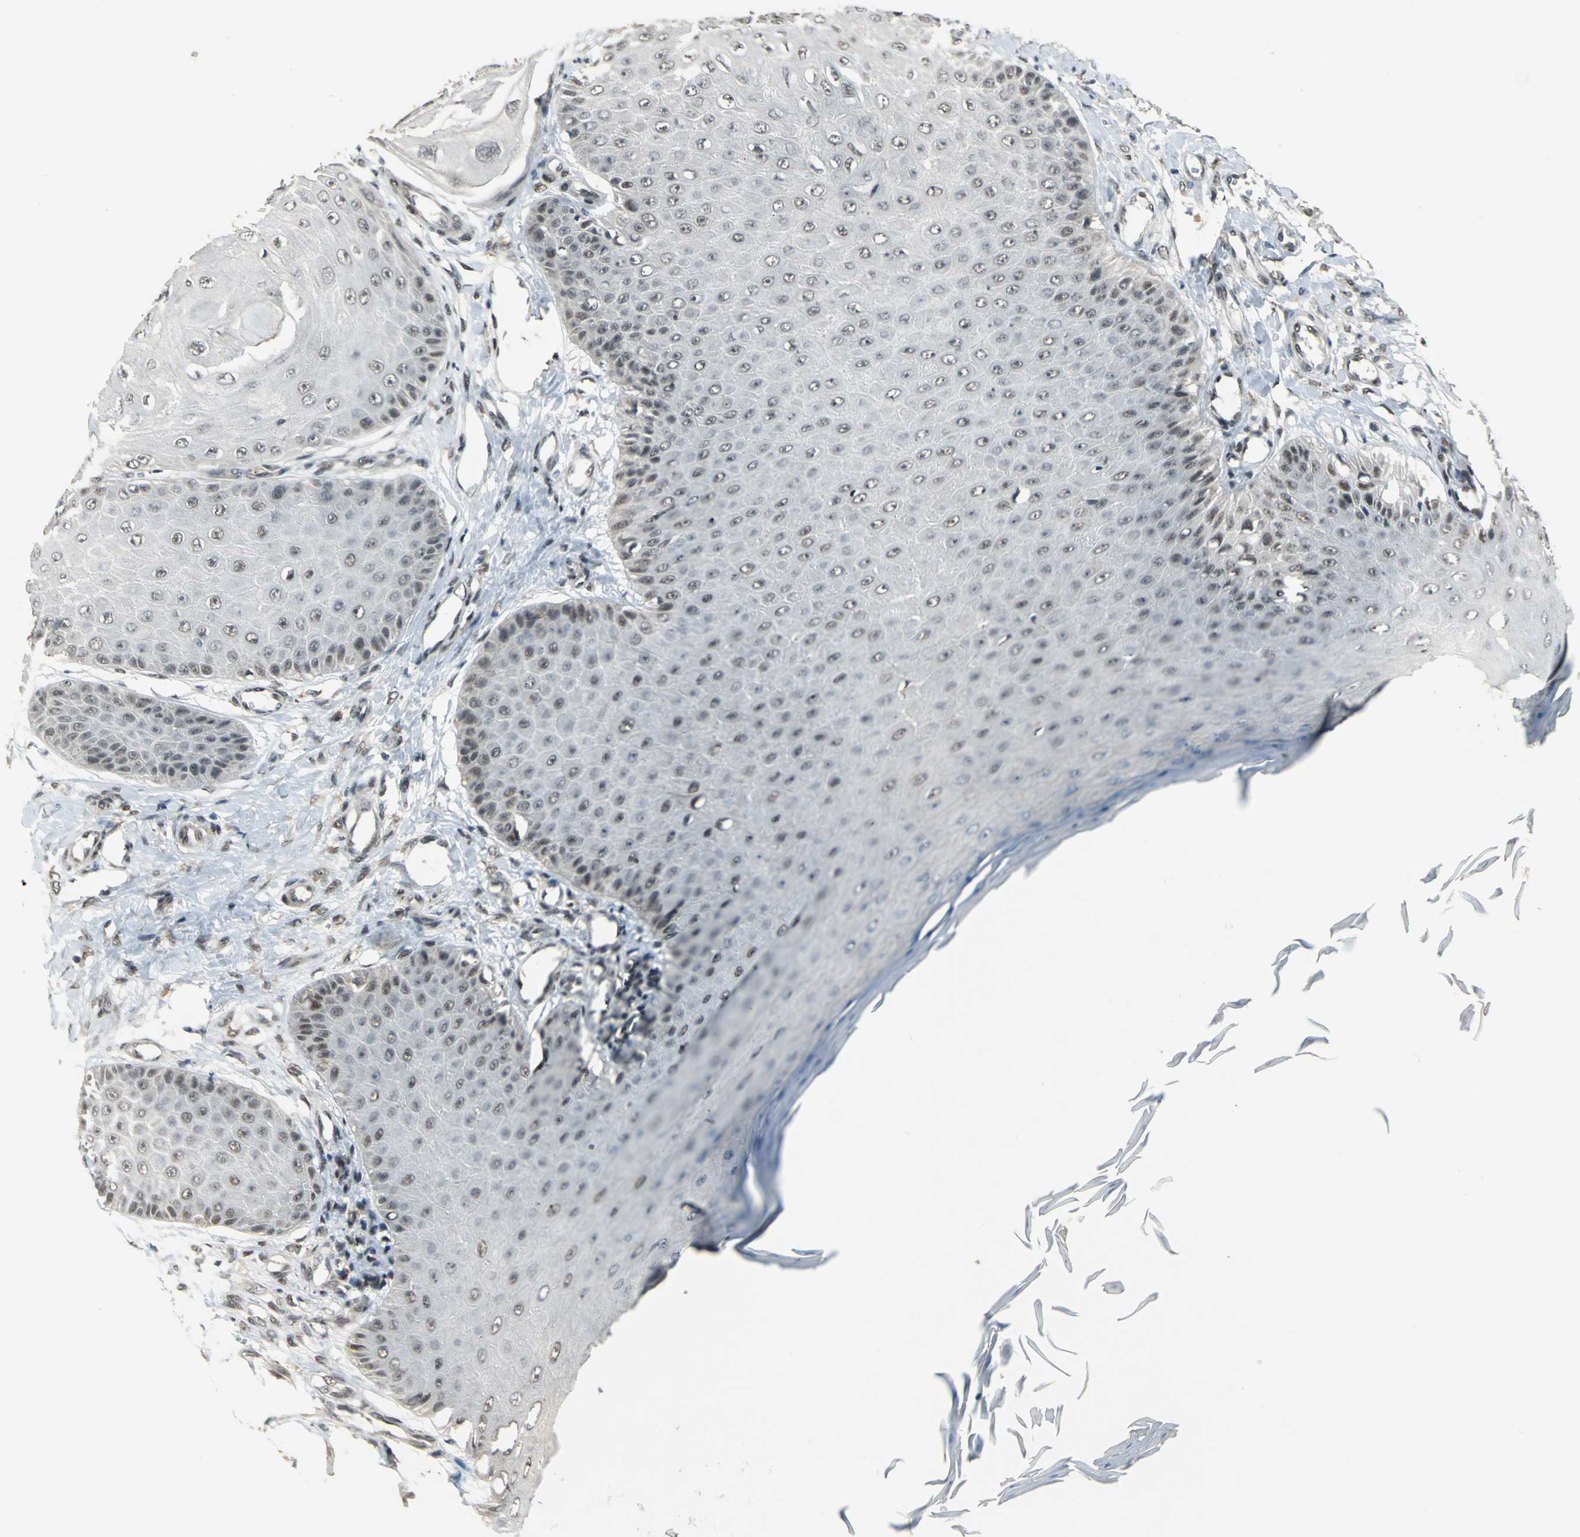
{"staining": {"intensity": "weak", "quantity": "<25%", "location": "nuclear"}, "tissue": "skin cancer", "cell_type": "Tumor cells", "image_type": "cancer", "snomed": [{"axis": "morphology", "description": "Squamous cell carcinoma, NOS"}, {"axis": "topography", "description": "Skin"}], "caption": "A high-resolution histopathology image shows immunohistochemistry (IHC) staining of skin squamous cell carcinoma, which shows no significant staining in tumor cells. (Stains: DAB (3,3'-diaminobenzidine) immunohistochemistry (IHC) with hematoxylin counter stain, Microscopy: brightfield microscopy at high magnification).", "gene": "ELF2", "patient": {"sex": "female", "age": 40}}